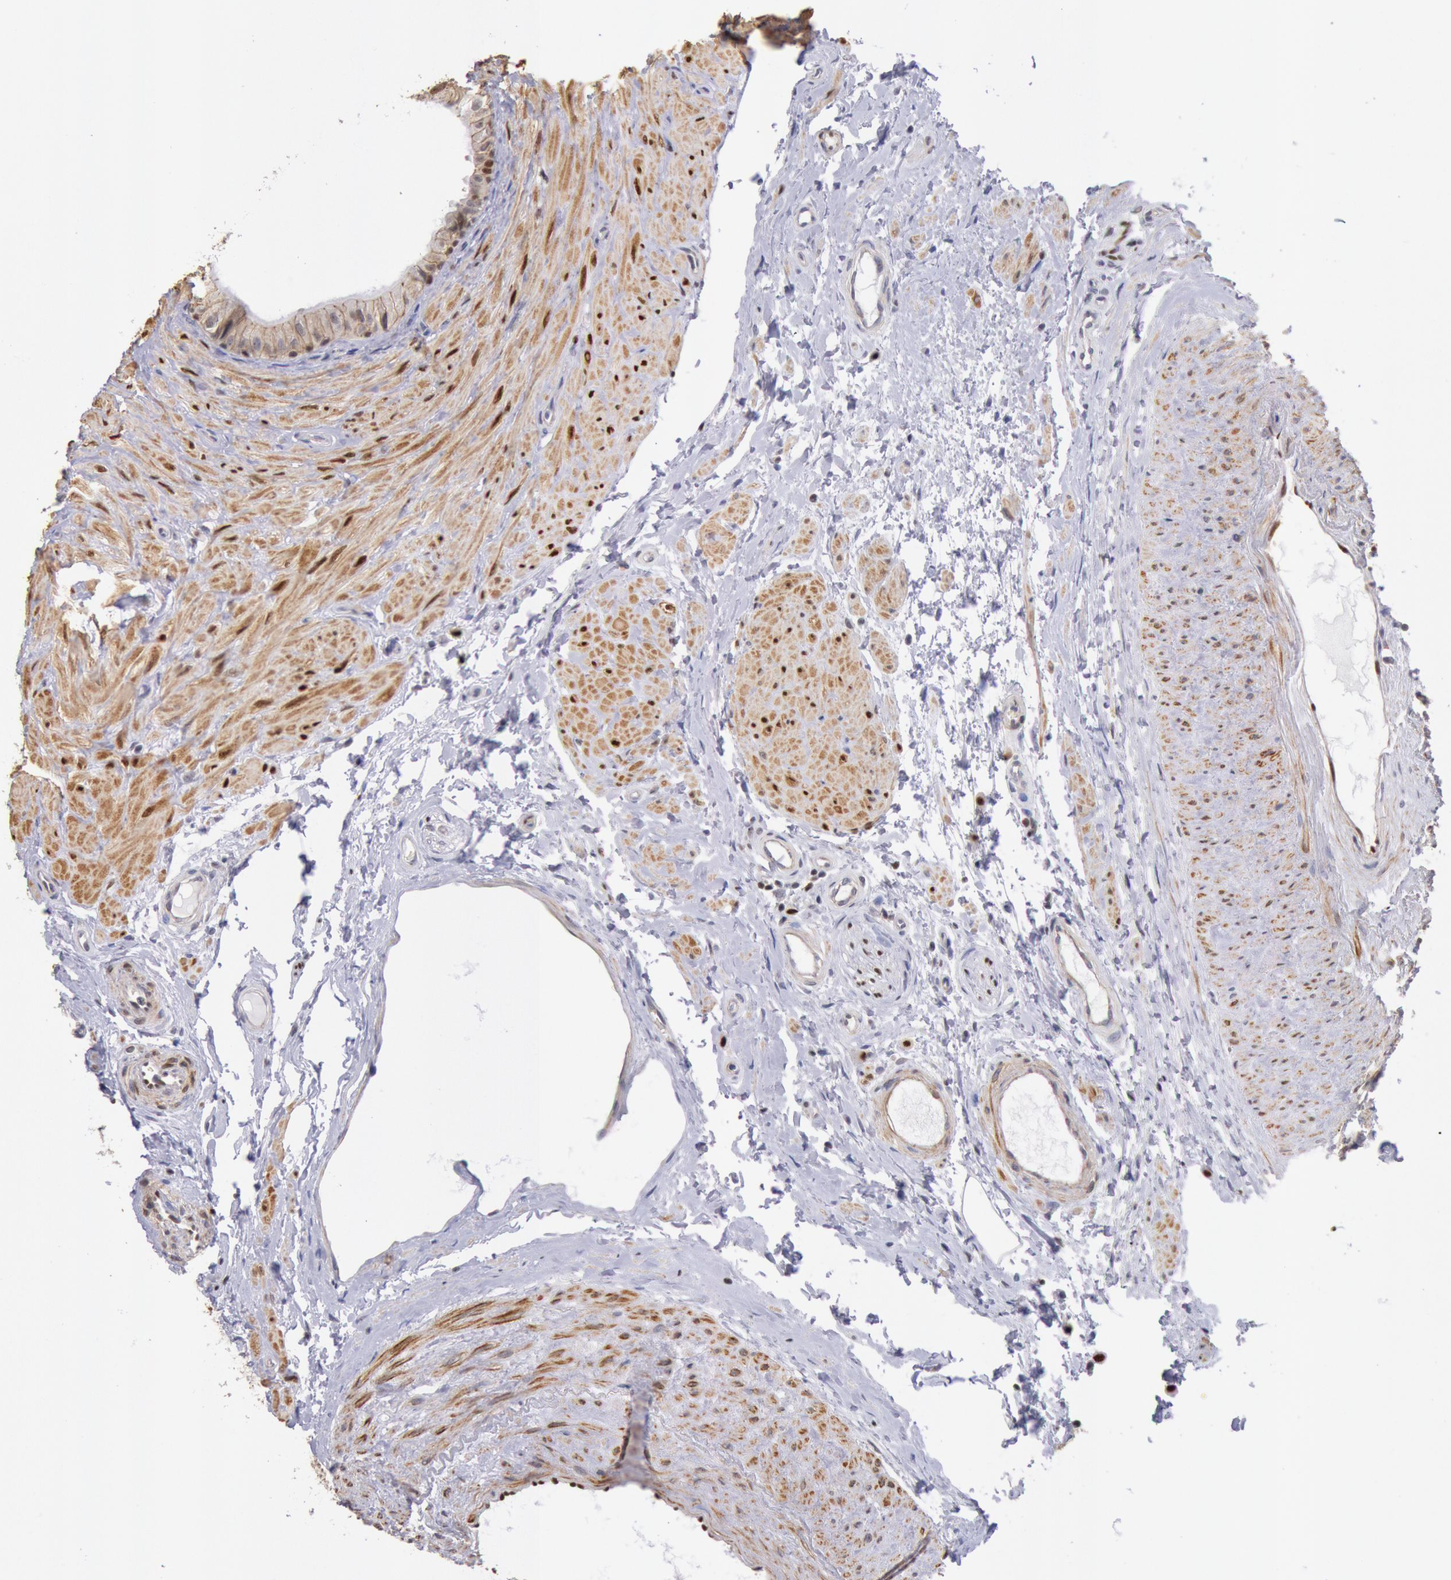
{"staining": {"intensity": "strong", "quantity": ">75%", "location": "nuclear"}, "tissue": "epididymis", "cell_type": "Glandular cells", "image_type": "normal", "snomed": [{"axis": "morphology", "description": "Normal tissue, NOS"}, {"axis": "topography", "description": "Epididymis"}], "caption": "An immunohistochemistry micrograph of unremarkable tissue is shown. Protein staining in brown labels strong nuclear positivity in epididymis within glandular cells.", "gene": "RPS6KA5", "patient": {"sex": "male", "age": 68}}